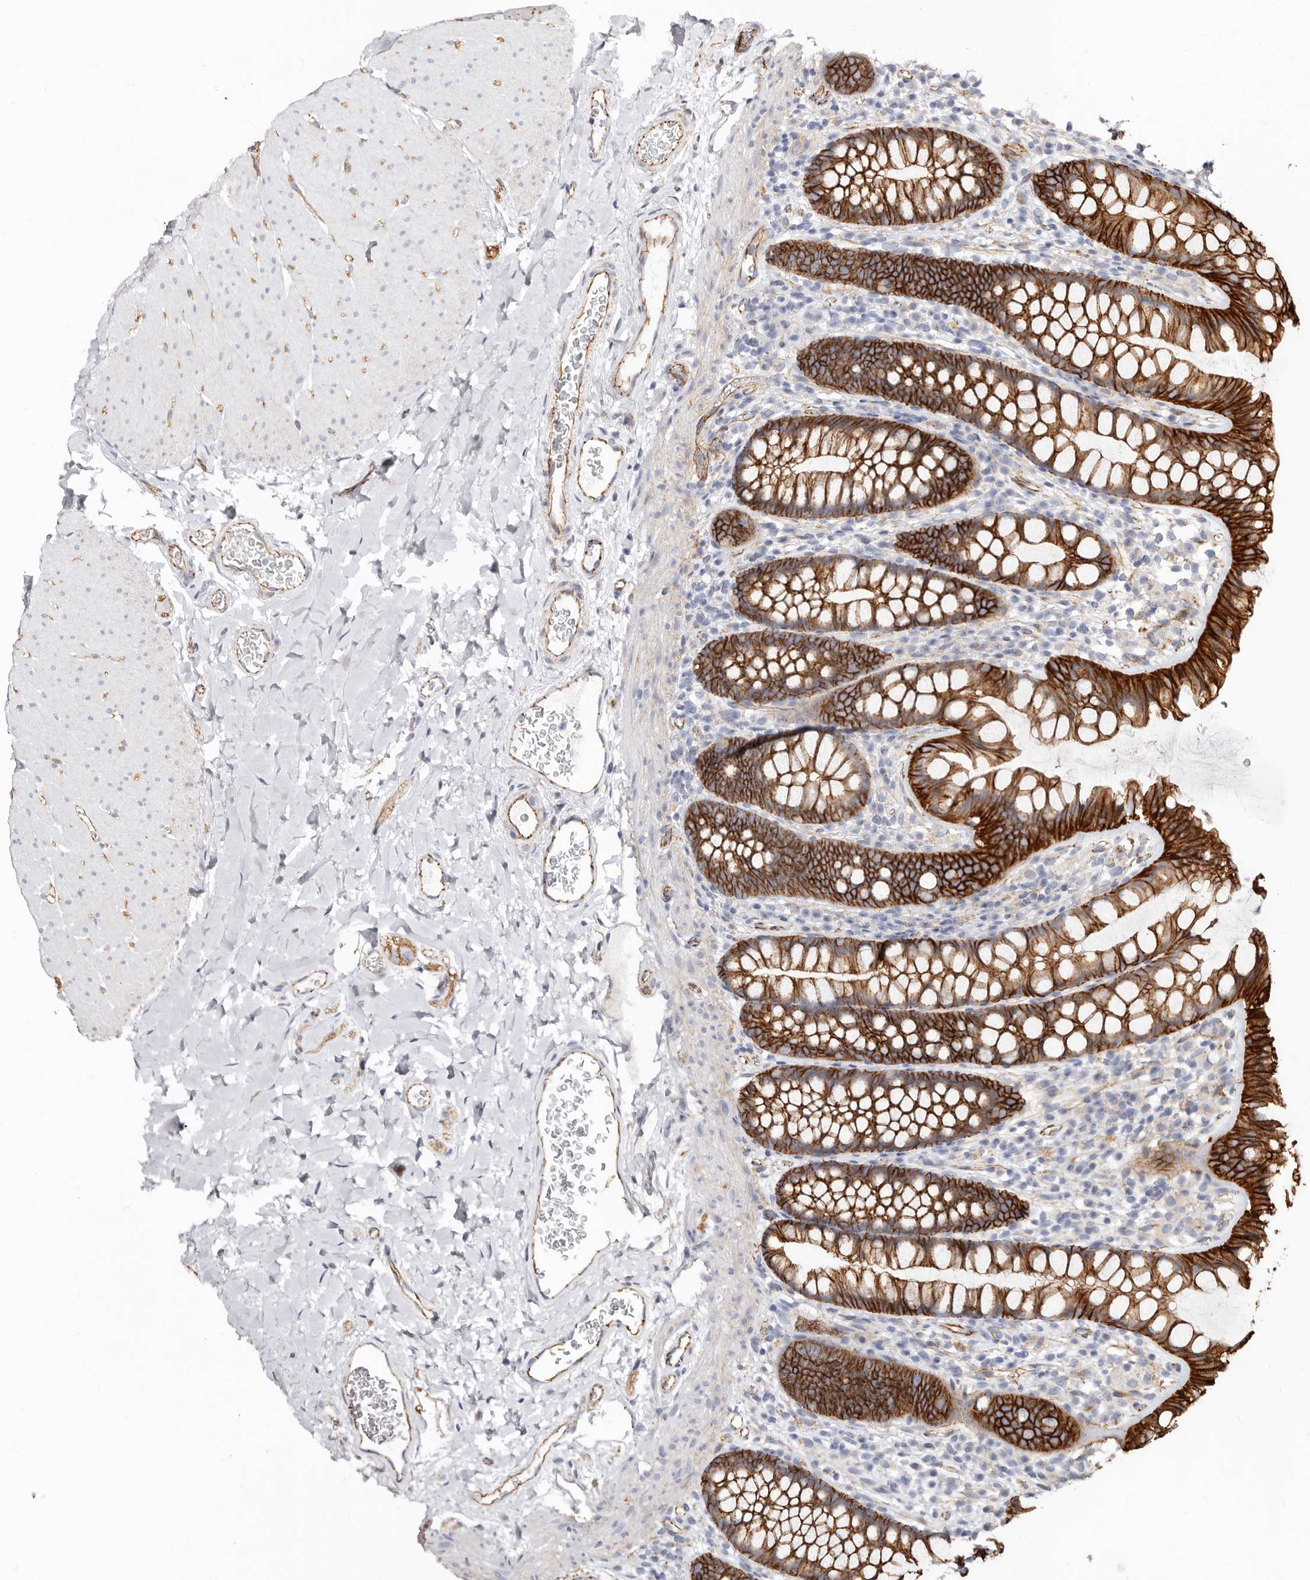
{"staining": {"intensity": "moderate", "quantity": ">75%", "location": "cytoplasmic/membranous"}, "tissue": "colon", "cell_type": "Endothelial cells", "image_type": "normal", "snomed": [{"axis": "morphology", "description": "Normal tissue, NOS"}, {"axis": "topography", "description": "Colon"}], "caption": "This histopathology image reveals IHC staining of unremarkable colon, with medium moderate cytoplasmic/membranous staining in approximately >75% of endothelial cells.", "gene": "CTNNB1", "patient": {"sex": "female", "age": 62}}